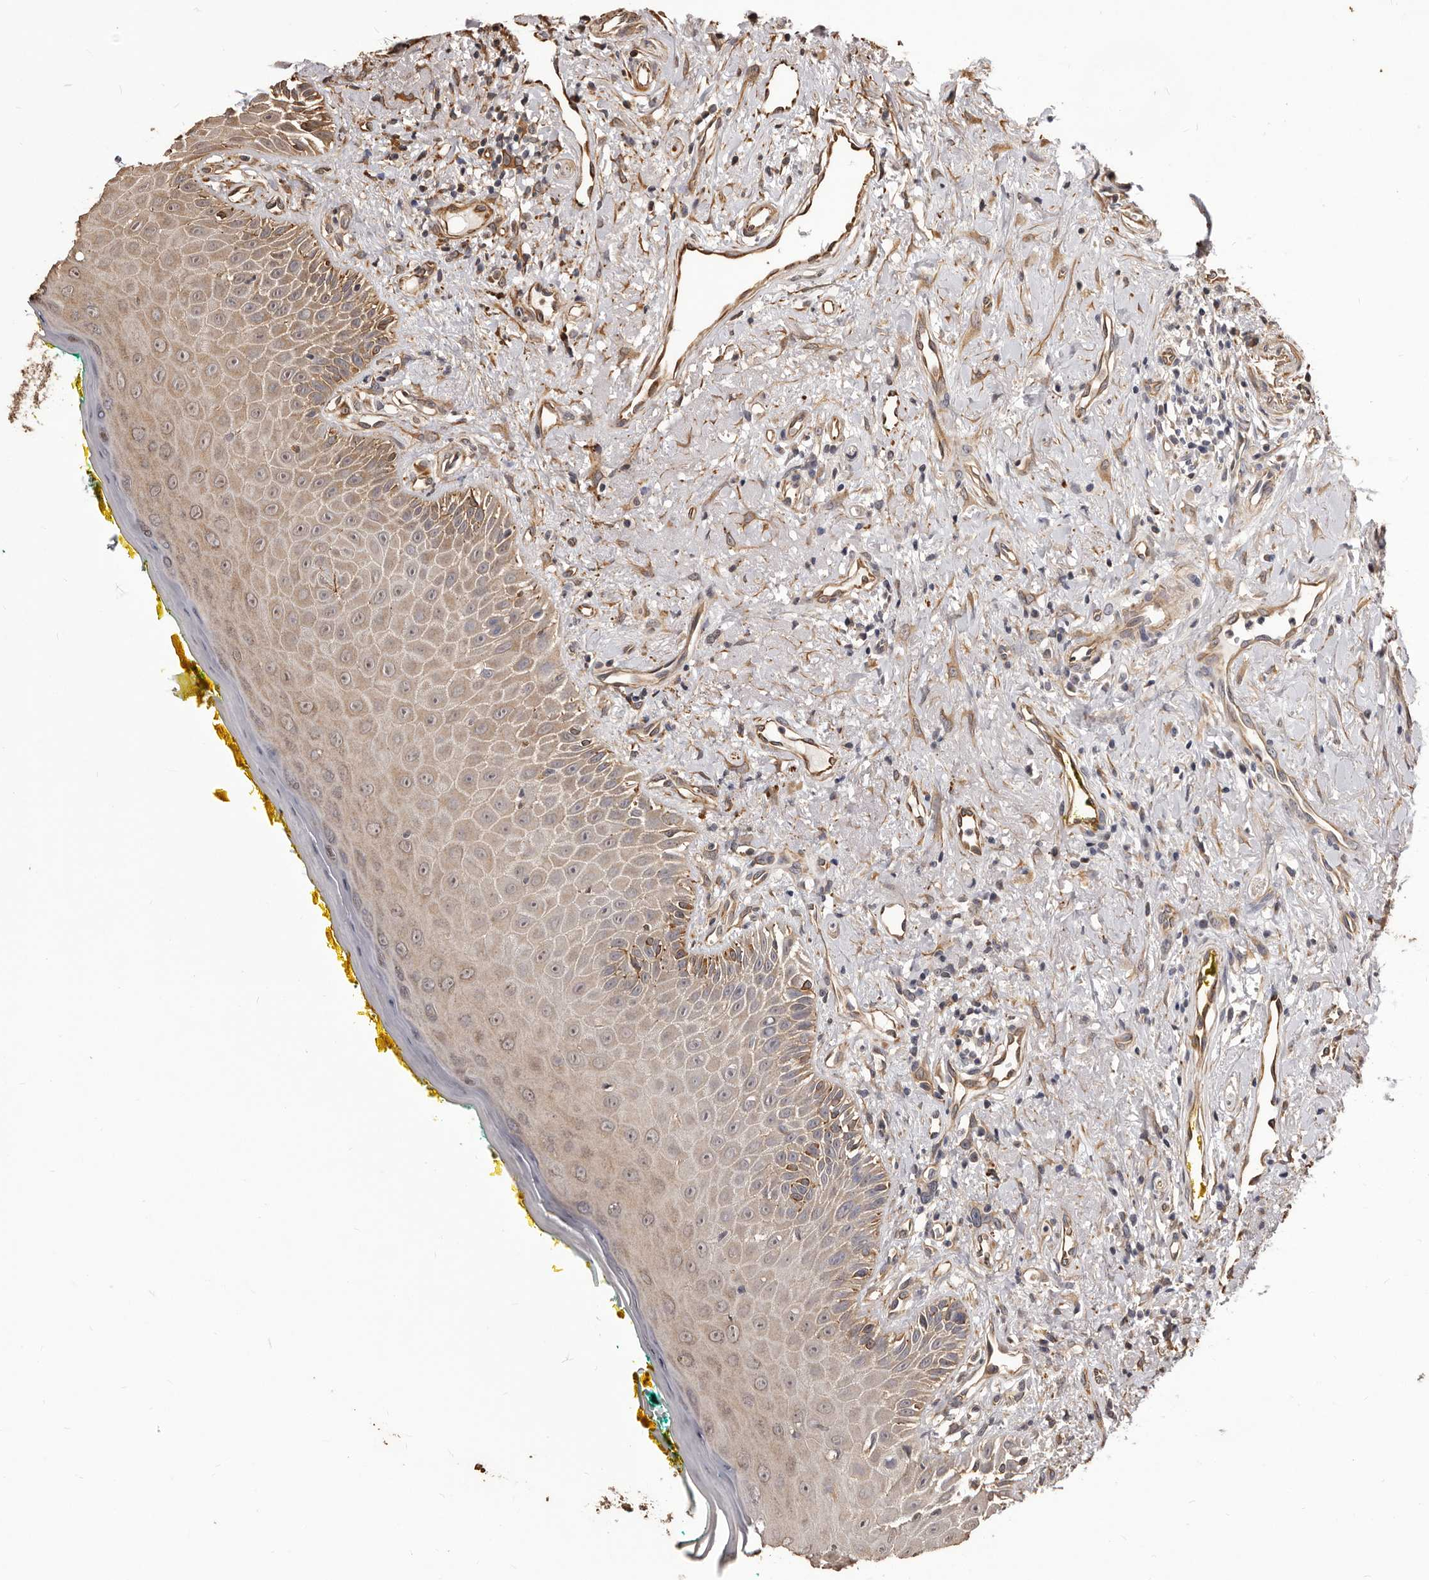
{"staining": {"intensity": "weak", "quantity": "25%-75%", "location": "cytoplasmic/membranous,nuclear"}, "tissue": "oral mucosa", "cell_type": "Squamous epithelial cells", "image_type": "normal", "snomed": [{"axis": "morphology", "description": "Normal tissue, NOS"}, {"axis": "topography", "description": "Oral tissue"}], "caption": "Squamous epithelial cells show low levels of weak cytoplasmic/membranous,nuclear positivity in about 25%-75% of cells in unremarkable oral mucosa. (IHC, brightfield microscopy, high magnification).", "gene": "ALPK1", "patient": {"sex": "female", "age": 70}}